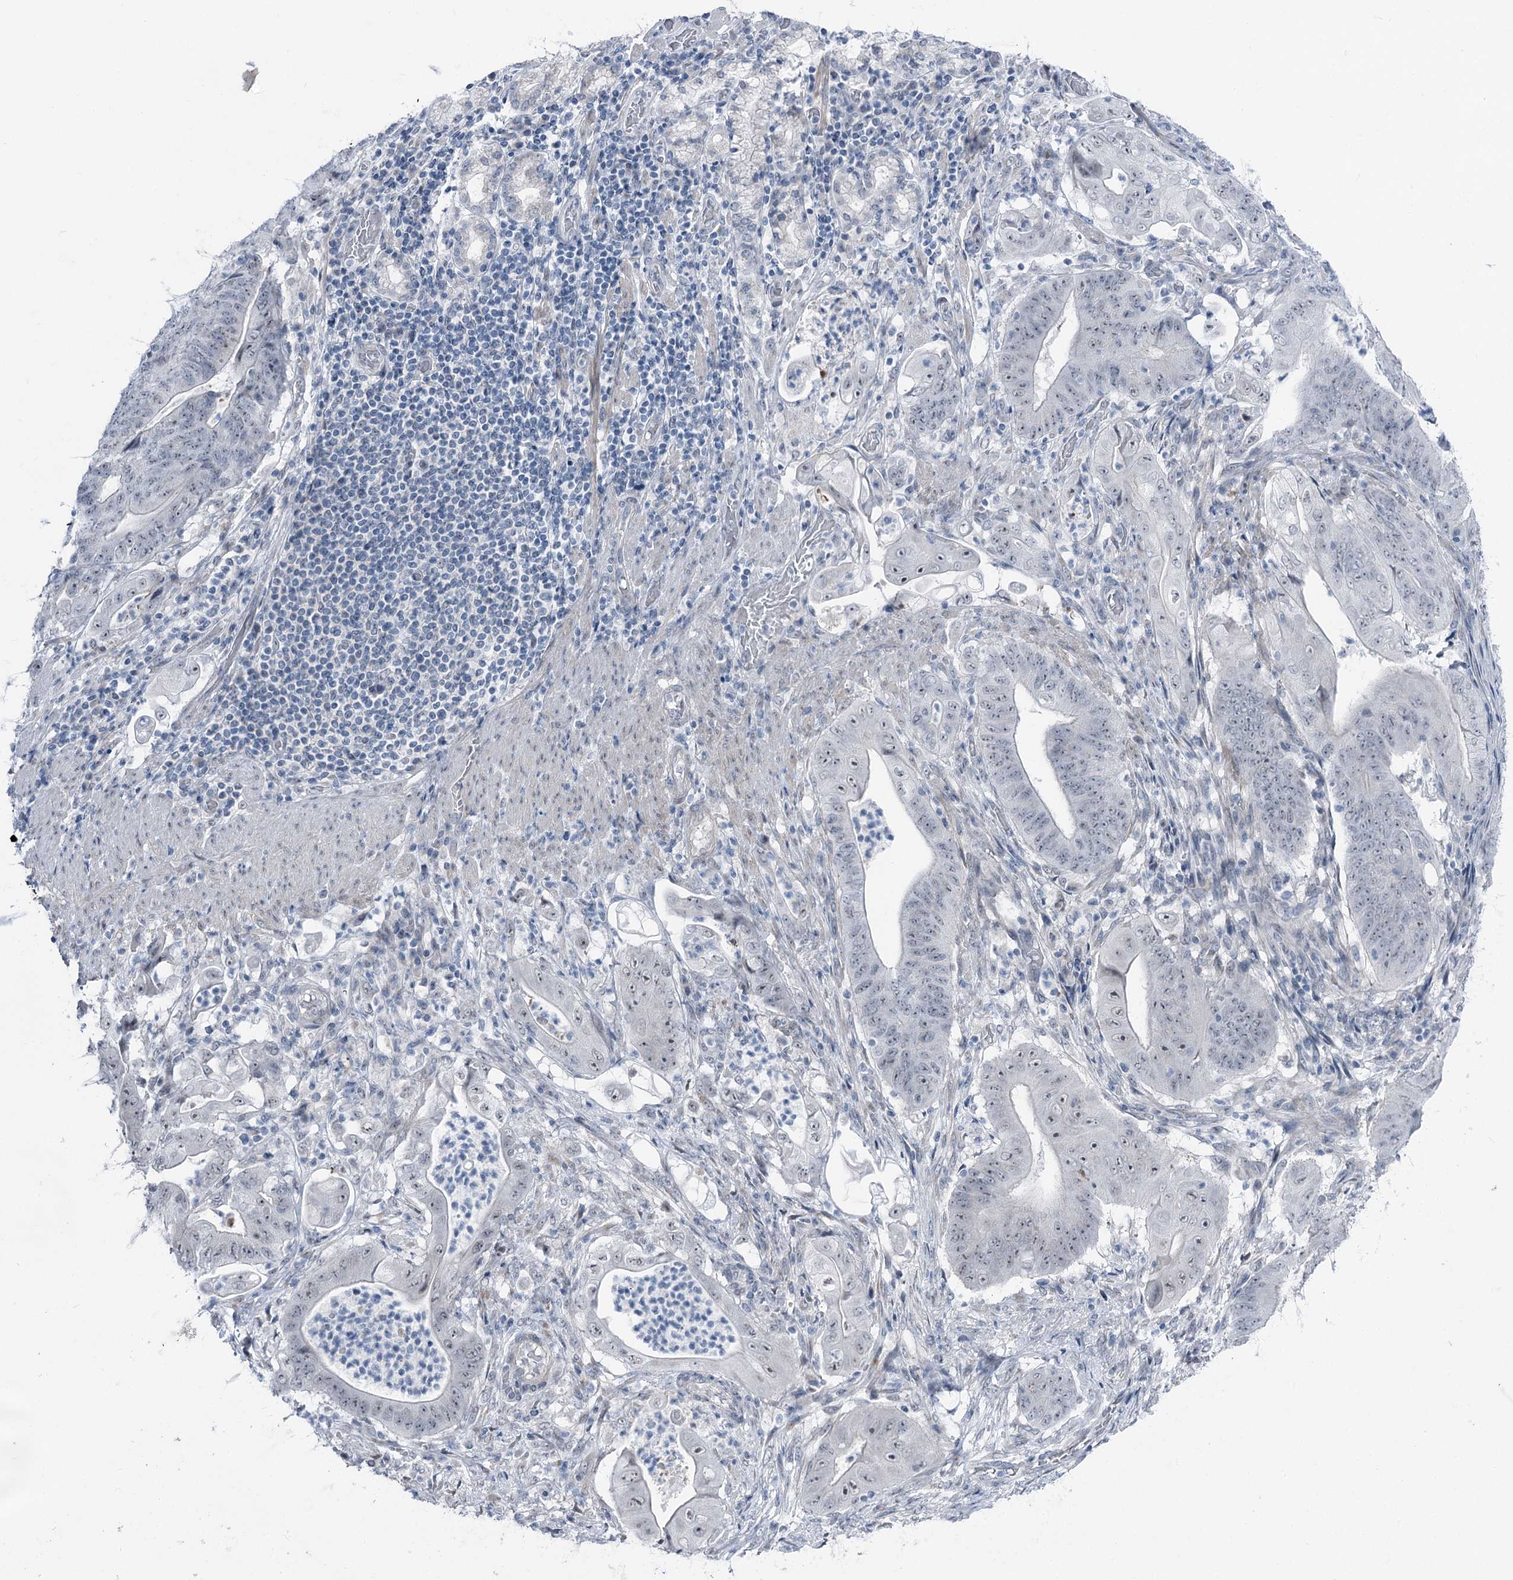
{"staining": {"intensity": "negative", "quantity": "none", "location": "none"}, "tissue": "stomach cancer", "cell_type": "Tumor cells", "image_type": "cancer", "snomed": [{"axis": "morphology", "description": "Adenocarcinoma, NOS"}, {"axis": "topography", "description": "Stomach"}], "caption": "Protein analysis of adenocarcinoma (stomach) reveals no significant expression in tumor cells.", "gene": "STEEP1", "patient": {"sex": "female", "age": 73}}